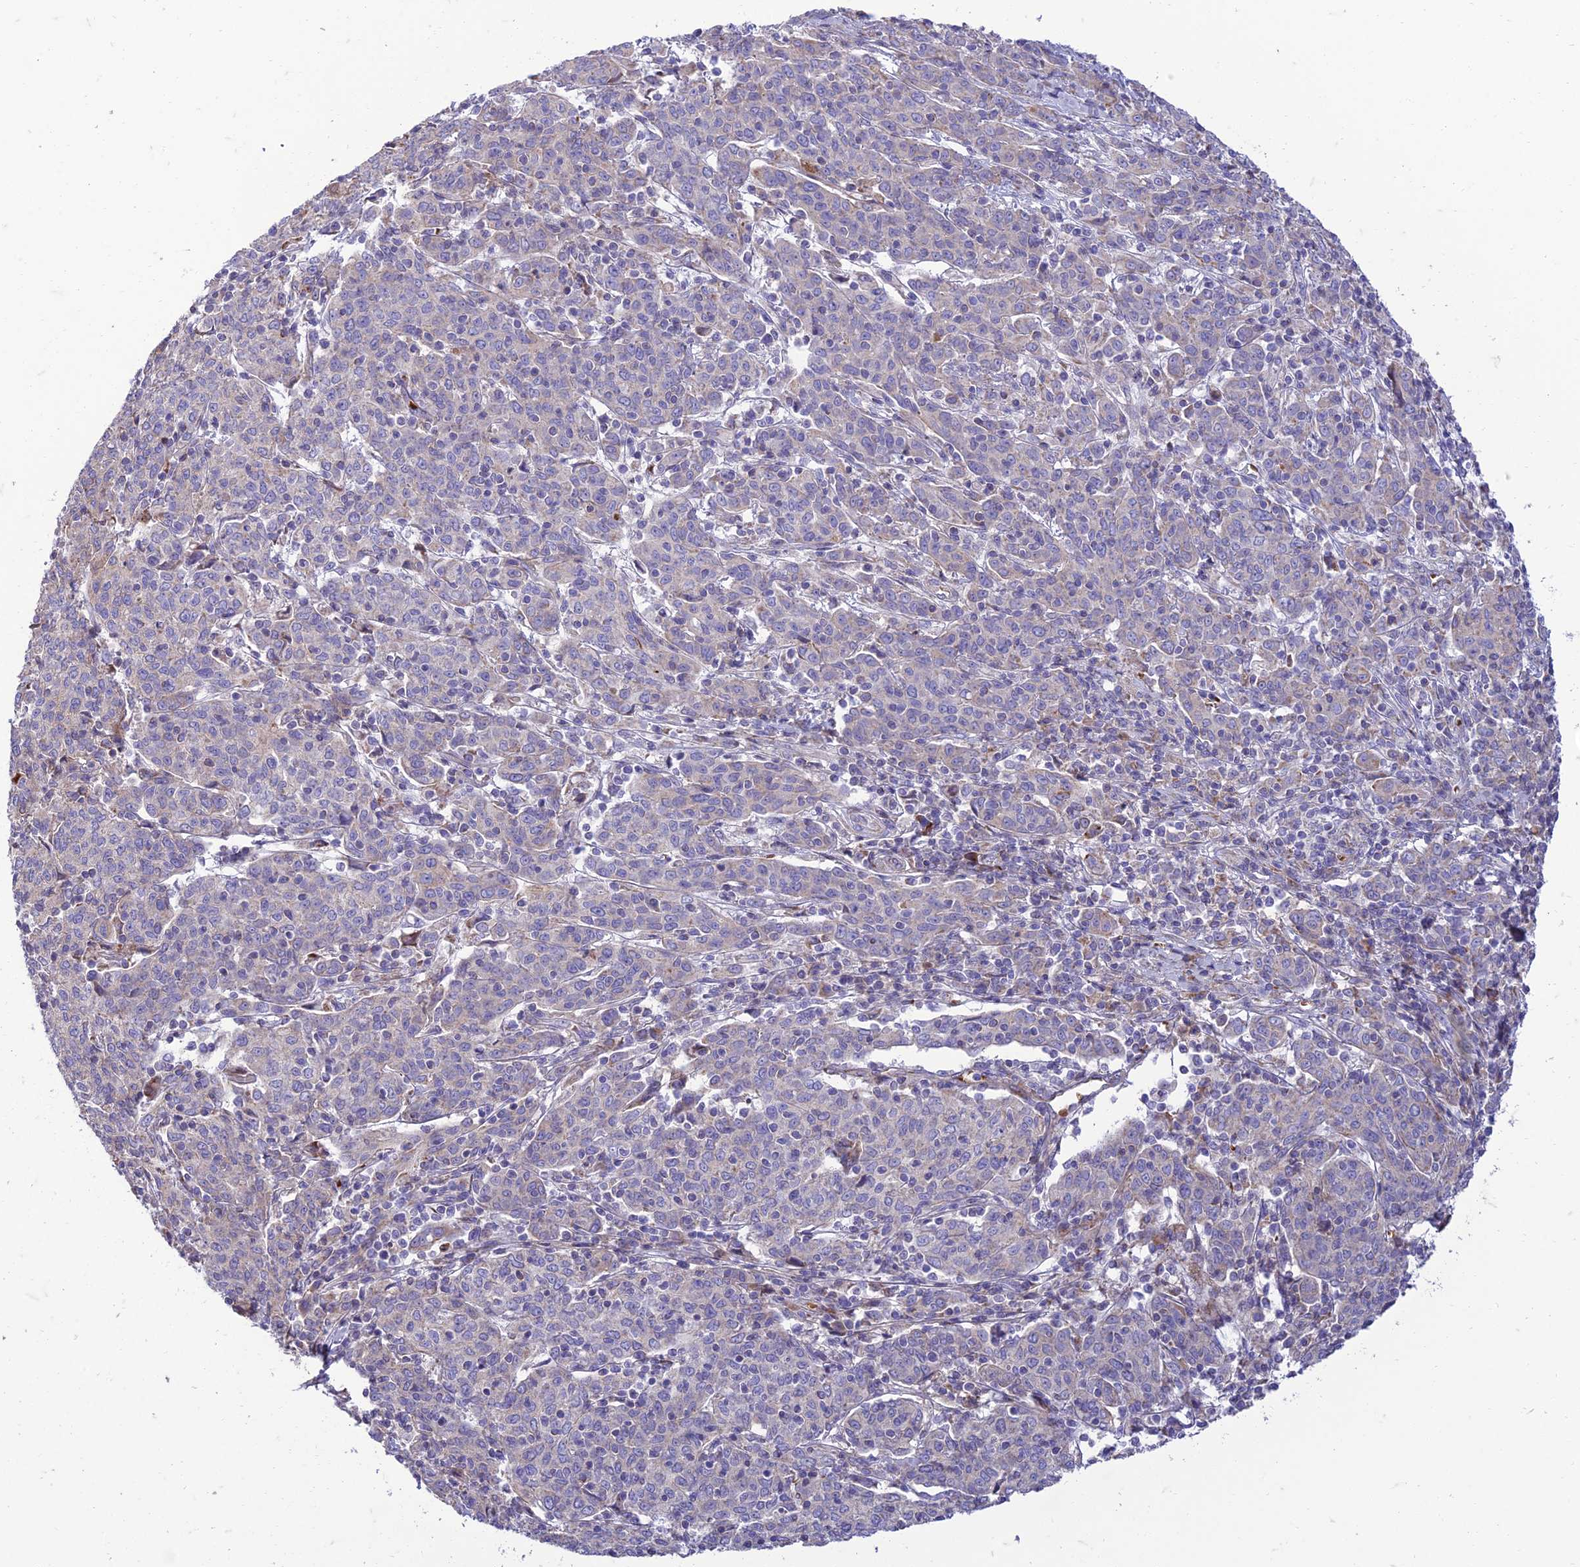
{"staining": {"intensity": "negative", "quantity": "none", "location": "none"}, "tissue": "cervical cancer", "cell_type": "Tumor cells", "image_type": "cancer", "snomed": [{"axis": "morphology", "description": "Squamous cell carcinoma, NOS"}, {"axis": "topography", "description": "Cervix"}], "caption": "High power microscopy micrograph of an immunohistochemistry image of squamous cell carcinoma (cervical), revealing no significant expression in tumor cells.", "gene": "SEL1L3", "patient": {"sex": "female", "age": 67}}